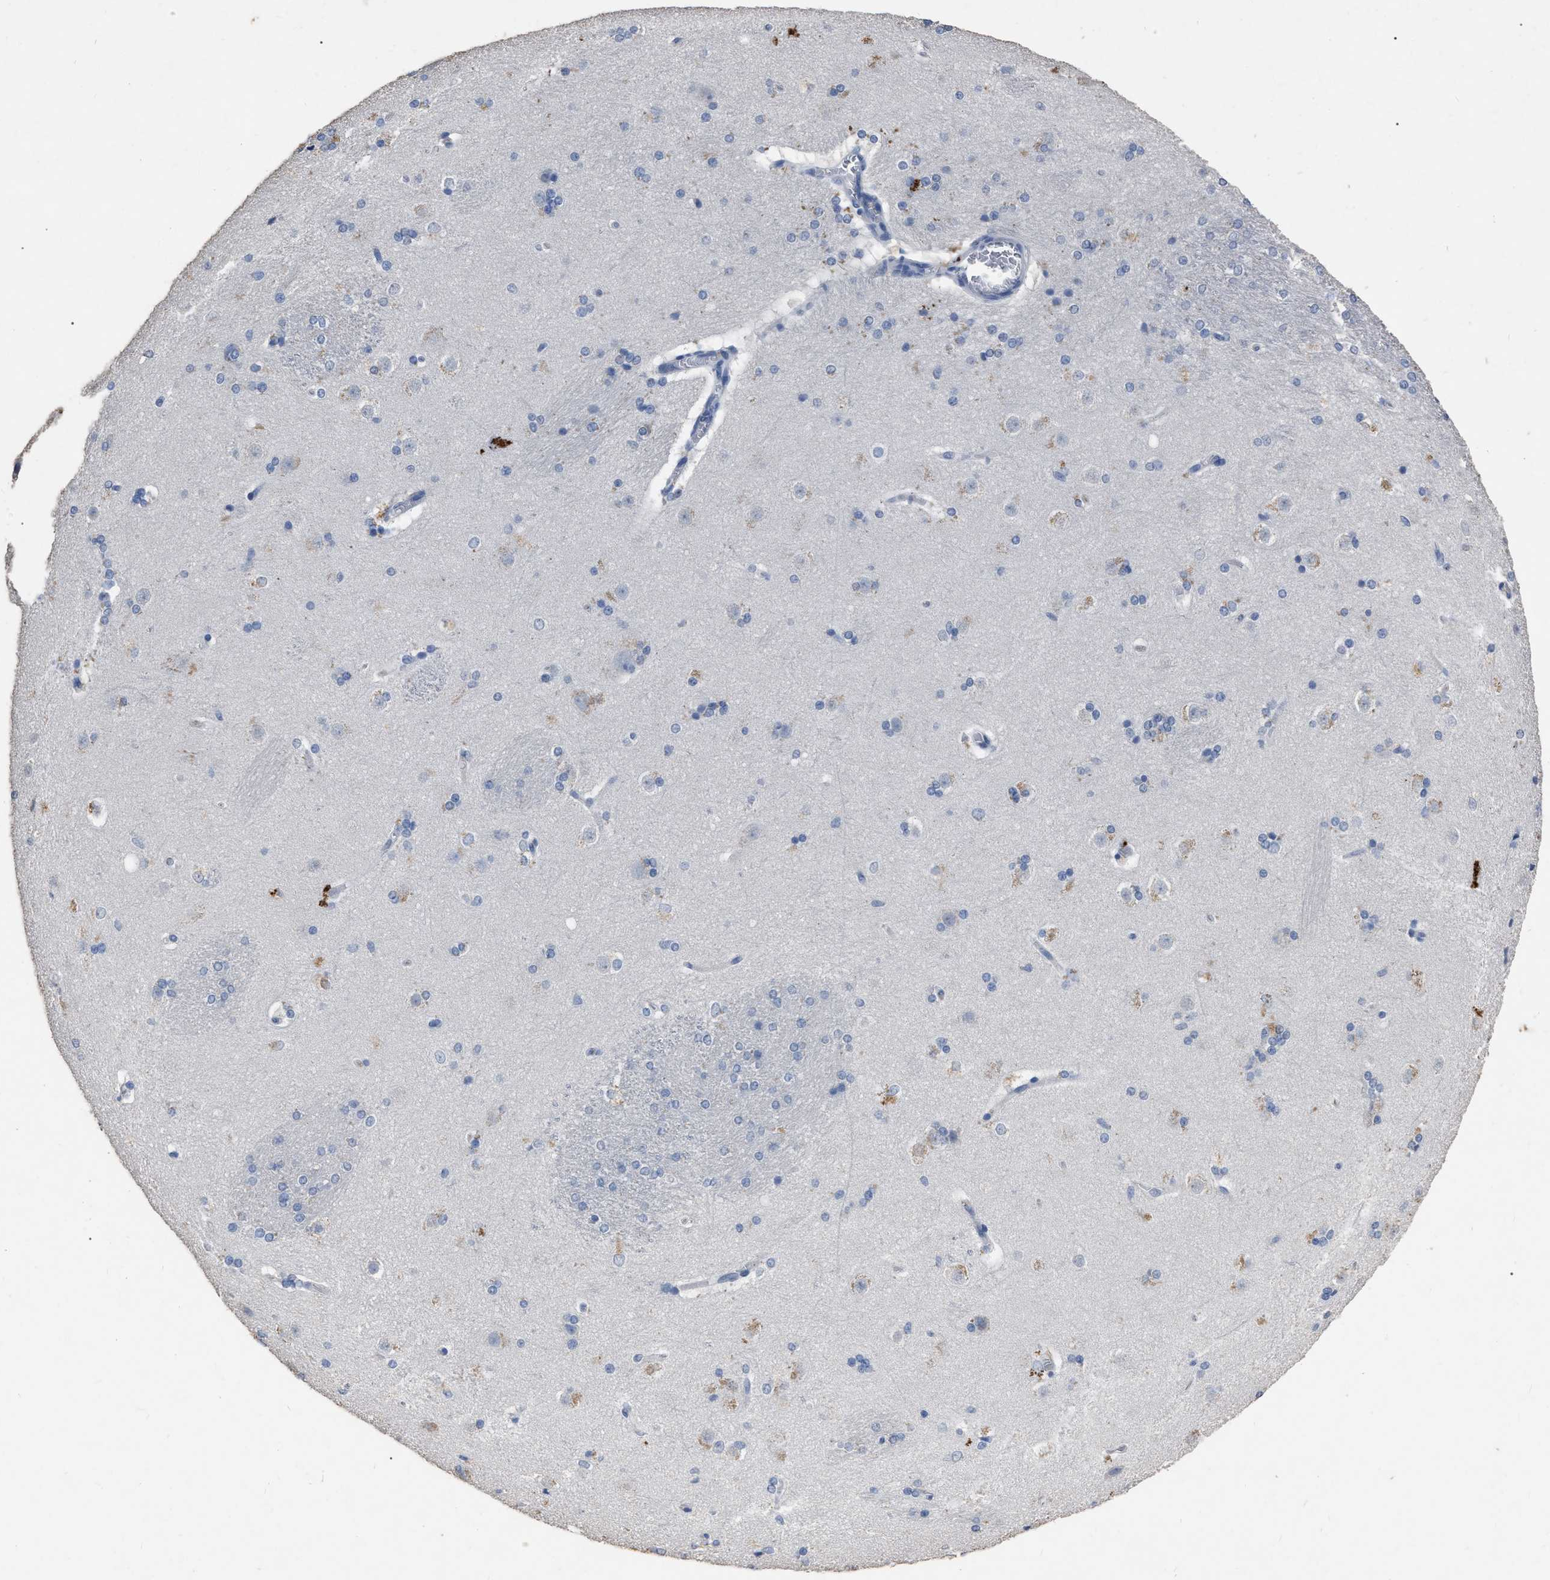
{"staining": {"intensity": "negative", "quantity": "none", "location": "none"}, "tissue": "caudate", "cell_type": "Glial cells", "image_type": "normal", "snomed": [{"axis": "morphology", "description": "Normal tissue, NOS"}, {"axis": "topography", "description": "Lateral ventricle wall"}], "caption": "IHC histopathology image of normal human caudate stained for a protein (brown), which demonstrates no positivity in glial cells.", "gene": "HABP2", "patient": {"sex": "female", "age": 19}}